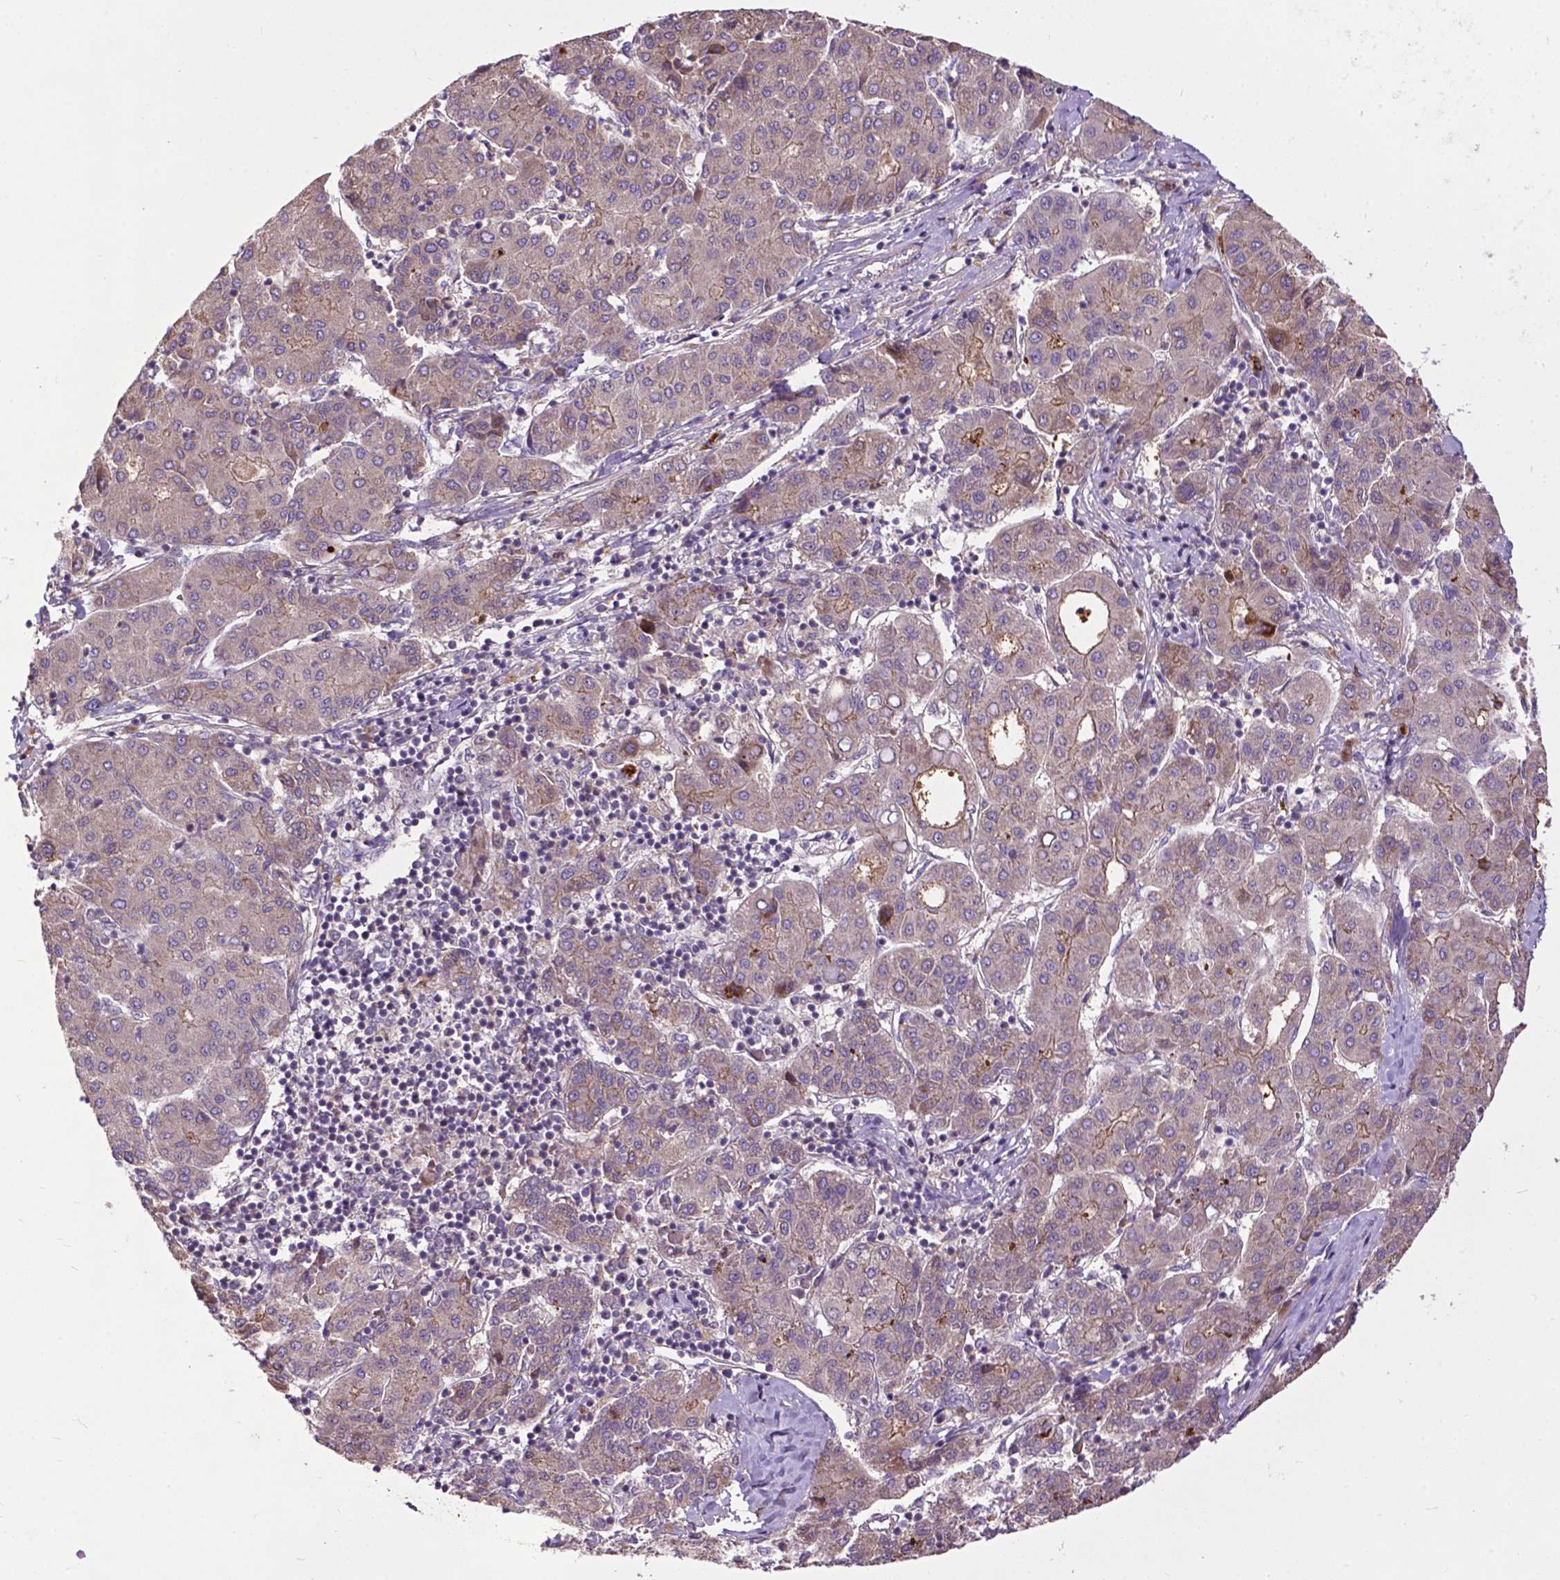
{"staining": {"intensity": "moderate", "quantity": "<25%", "location": "cytoplasmic/membranous"}, "tissue": "liver cancer", "cell_type": "Tumor cells", "image_type": "cancer", "snomed": [{"axis": "morphology", "description": "Carcinoma, Hepatocellular, NOS"}, {"axis": "topography", "description": "Liver"}], "caption": "Liver hepatocellular carcinoma tissue reveals moderate cytoplasmic/membranous positivity in approximately <25% of tumor cells The protein is stained brown, and the nuclei are stained in blue (DAB IHC with brightfield microscopy, high magnification).", "gene": "PARP3", "patient": {"sex": "male", "age": 65}}